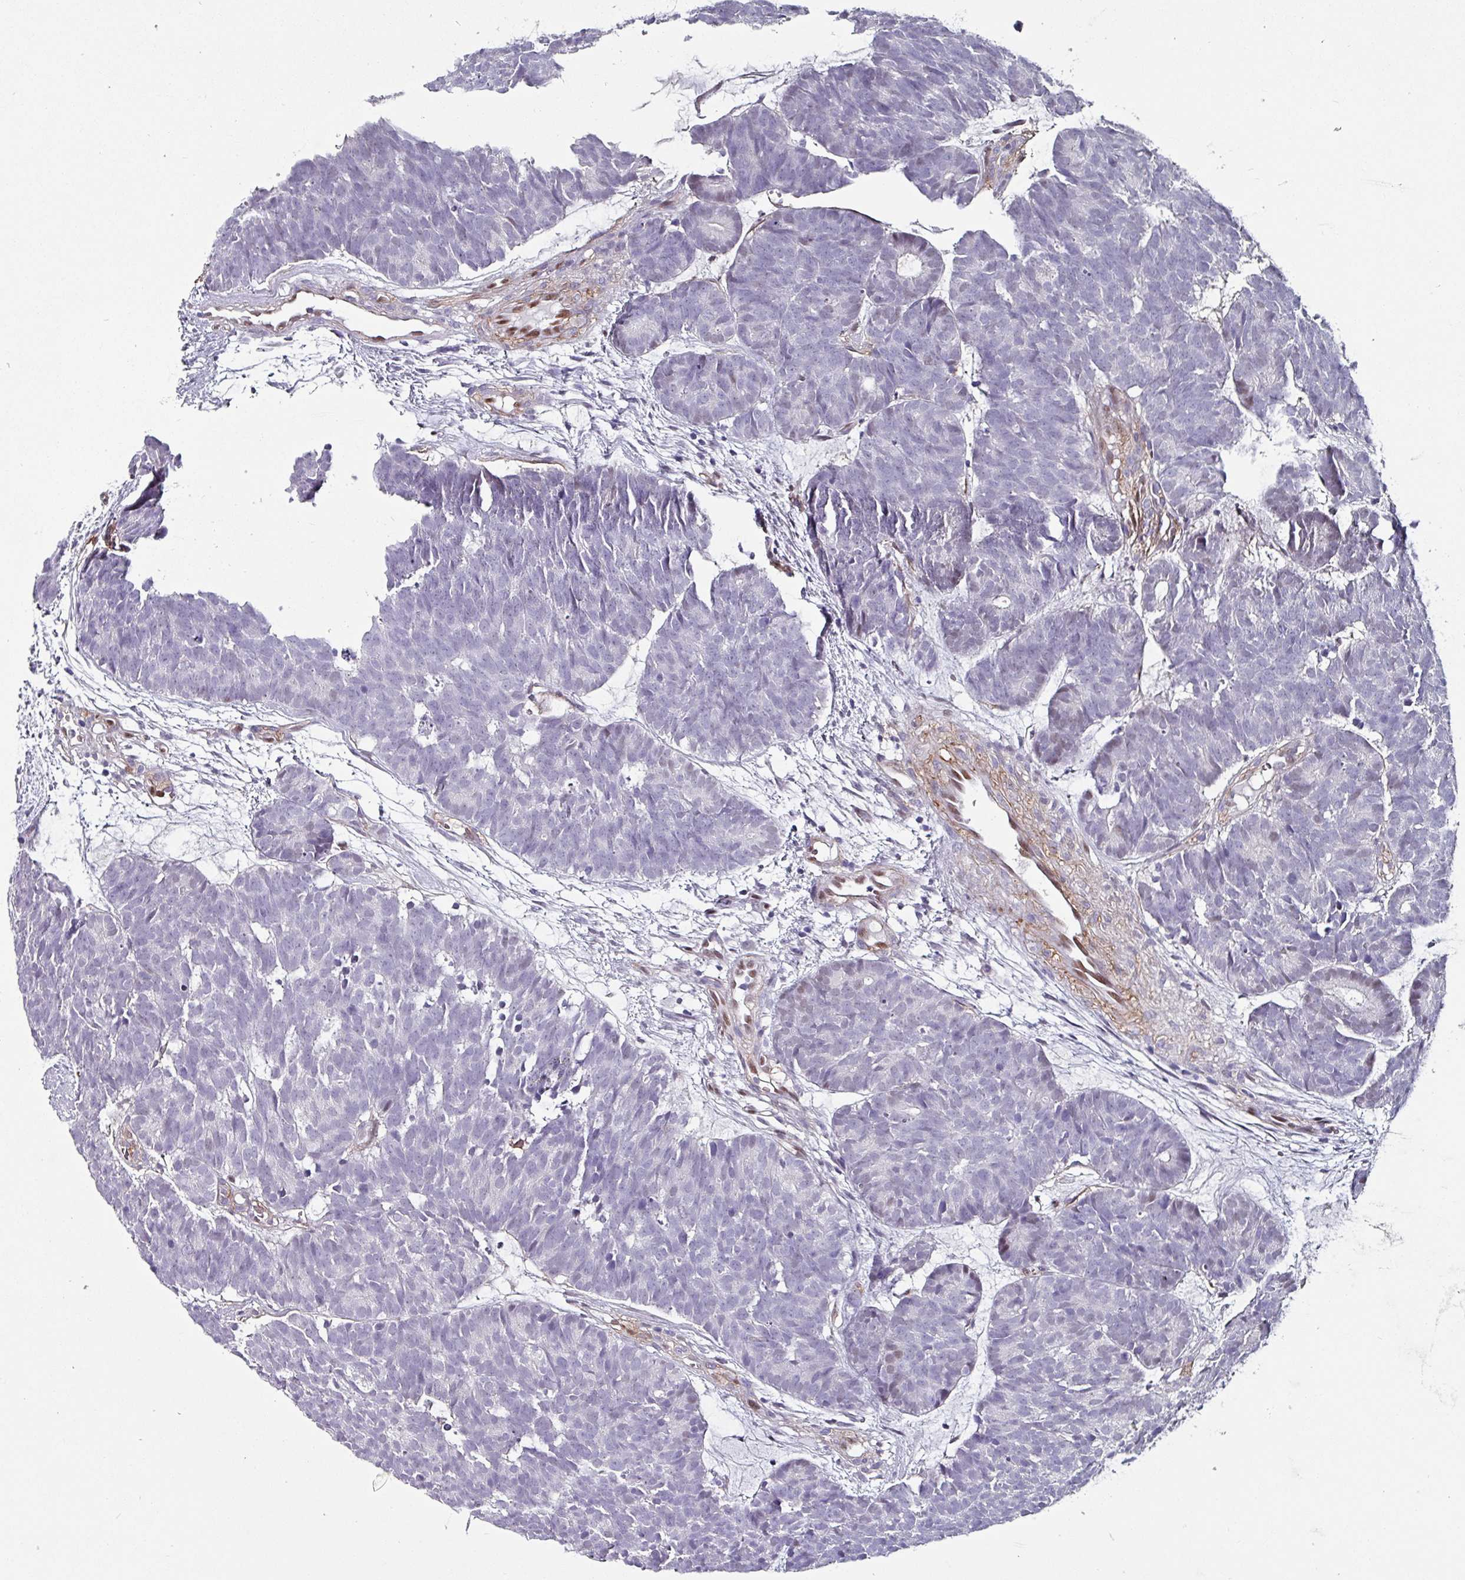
{"staining": {"intensity": "negative", "quantity": "none", "location": "none"}, "tissue": "head and neck cancer", "cell_type": "Tumor cells", "image_type": "cancer", "snomed": [{"axis": "morphology", "description": "Adenocarcinoma, NOS"}, {"axis": "topography", "description": "Head-Neck"}], "caption": "An immunohistochemistry image of head and neck cancer (adenocarcinoma) is shown. There is no staining in tumor cells of head and neck cancer (adenocarcinoma).", "gene": "ZNF816-ZNF321P", "patient": {"sex": "female", "age": 81}}